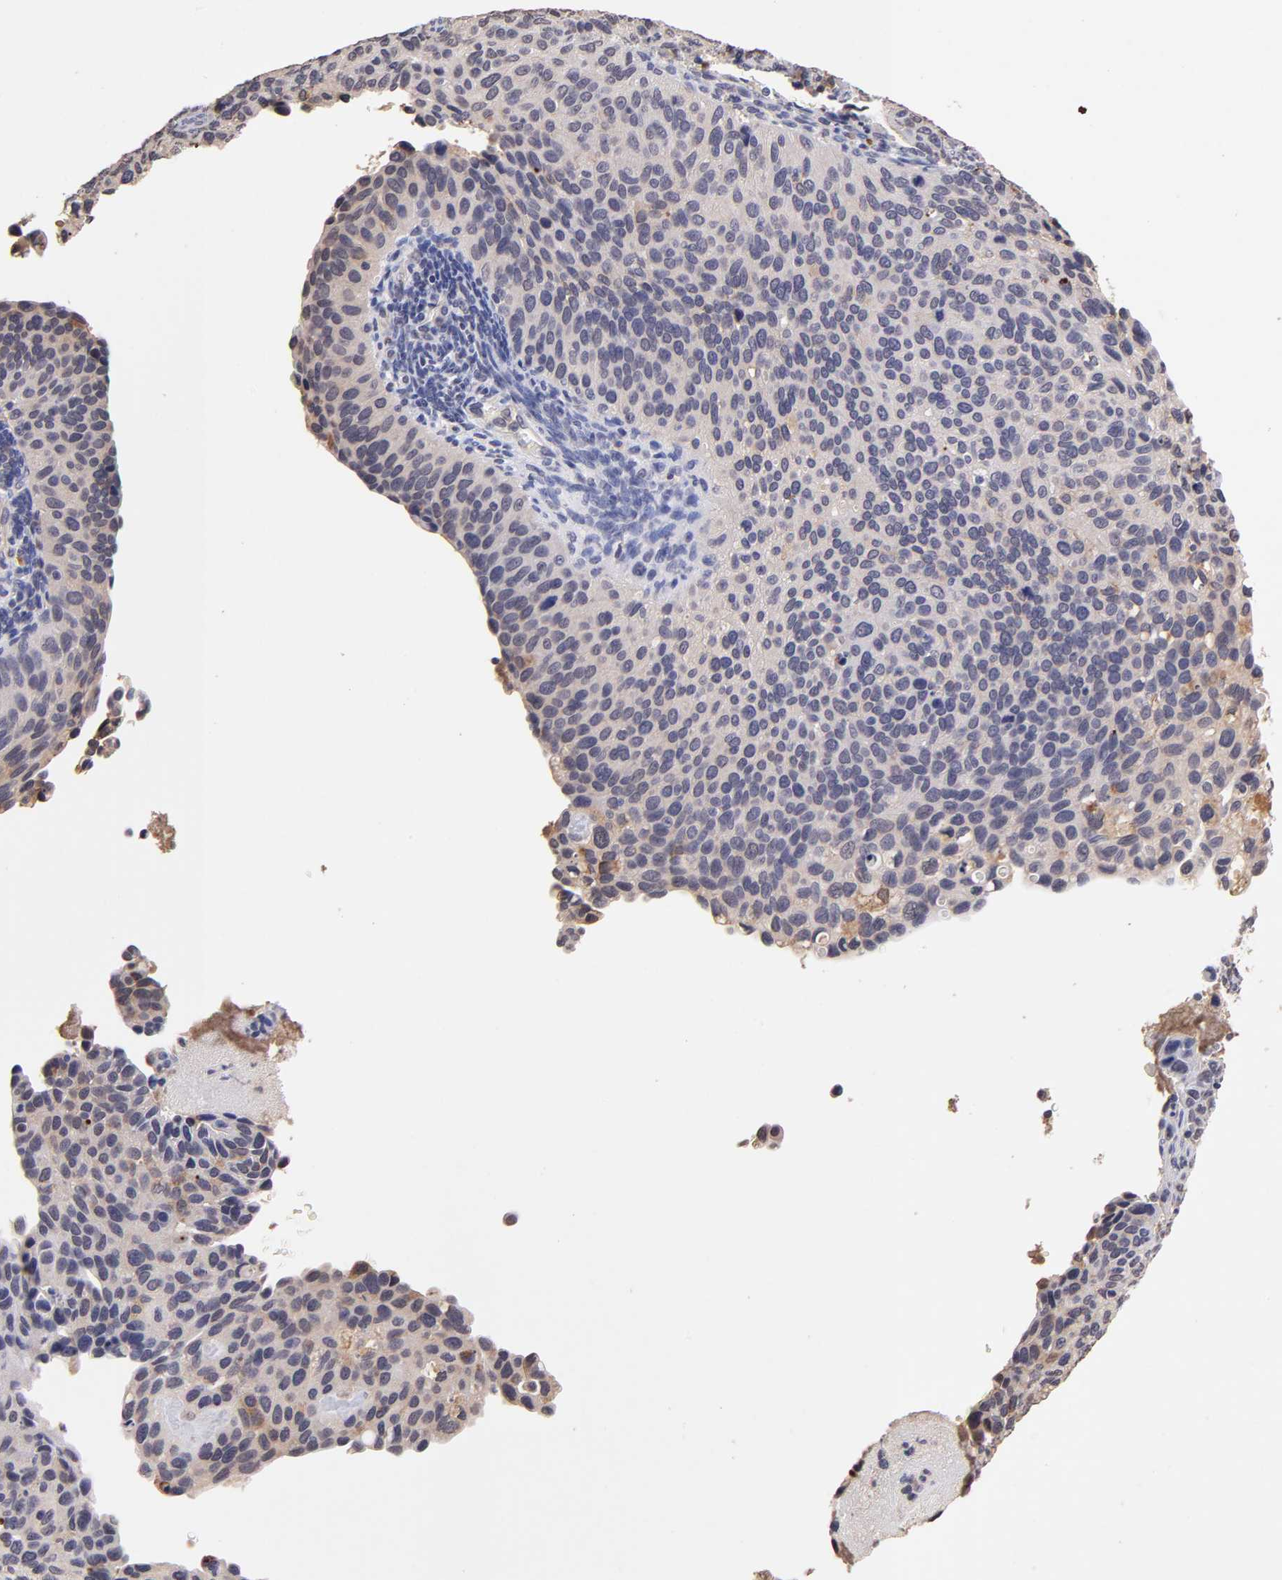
{"staining": {"intensity": "negative", "quantity": "none", "location": "none"}, "tissue": "cervical cancer", "cell_type": "Tumor cells", "image_type": "cancer", "snomed": [{"axis": "morphology", "description": "Adenocarcinoma, NOS"}, {"axis": "topography", "description": "Cervix"}], "caption": "An IHC micrograph of cervical cancer (adenocarcinoma) is shown. There is no staining in tumor cells of cervical cancer (adenocarcinoma).", "gene": "RNASEL", "patient": {"sex": "female", "age": 29}}